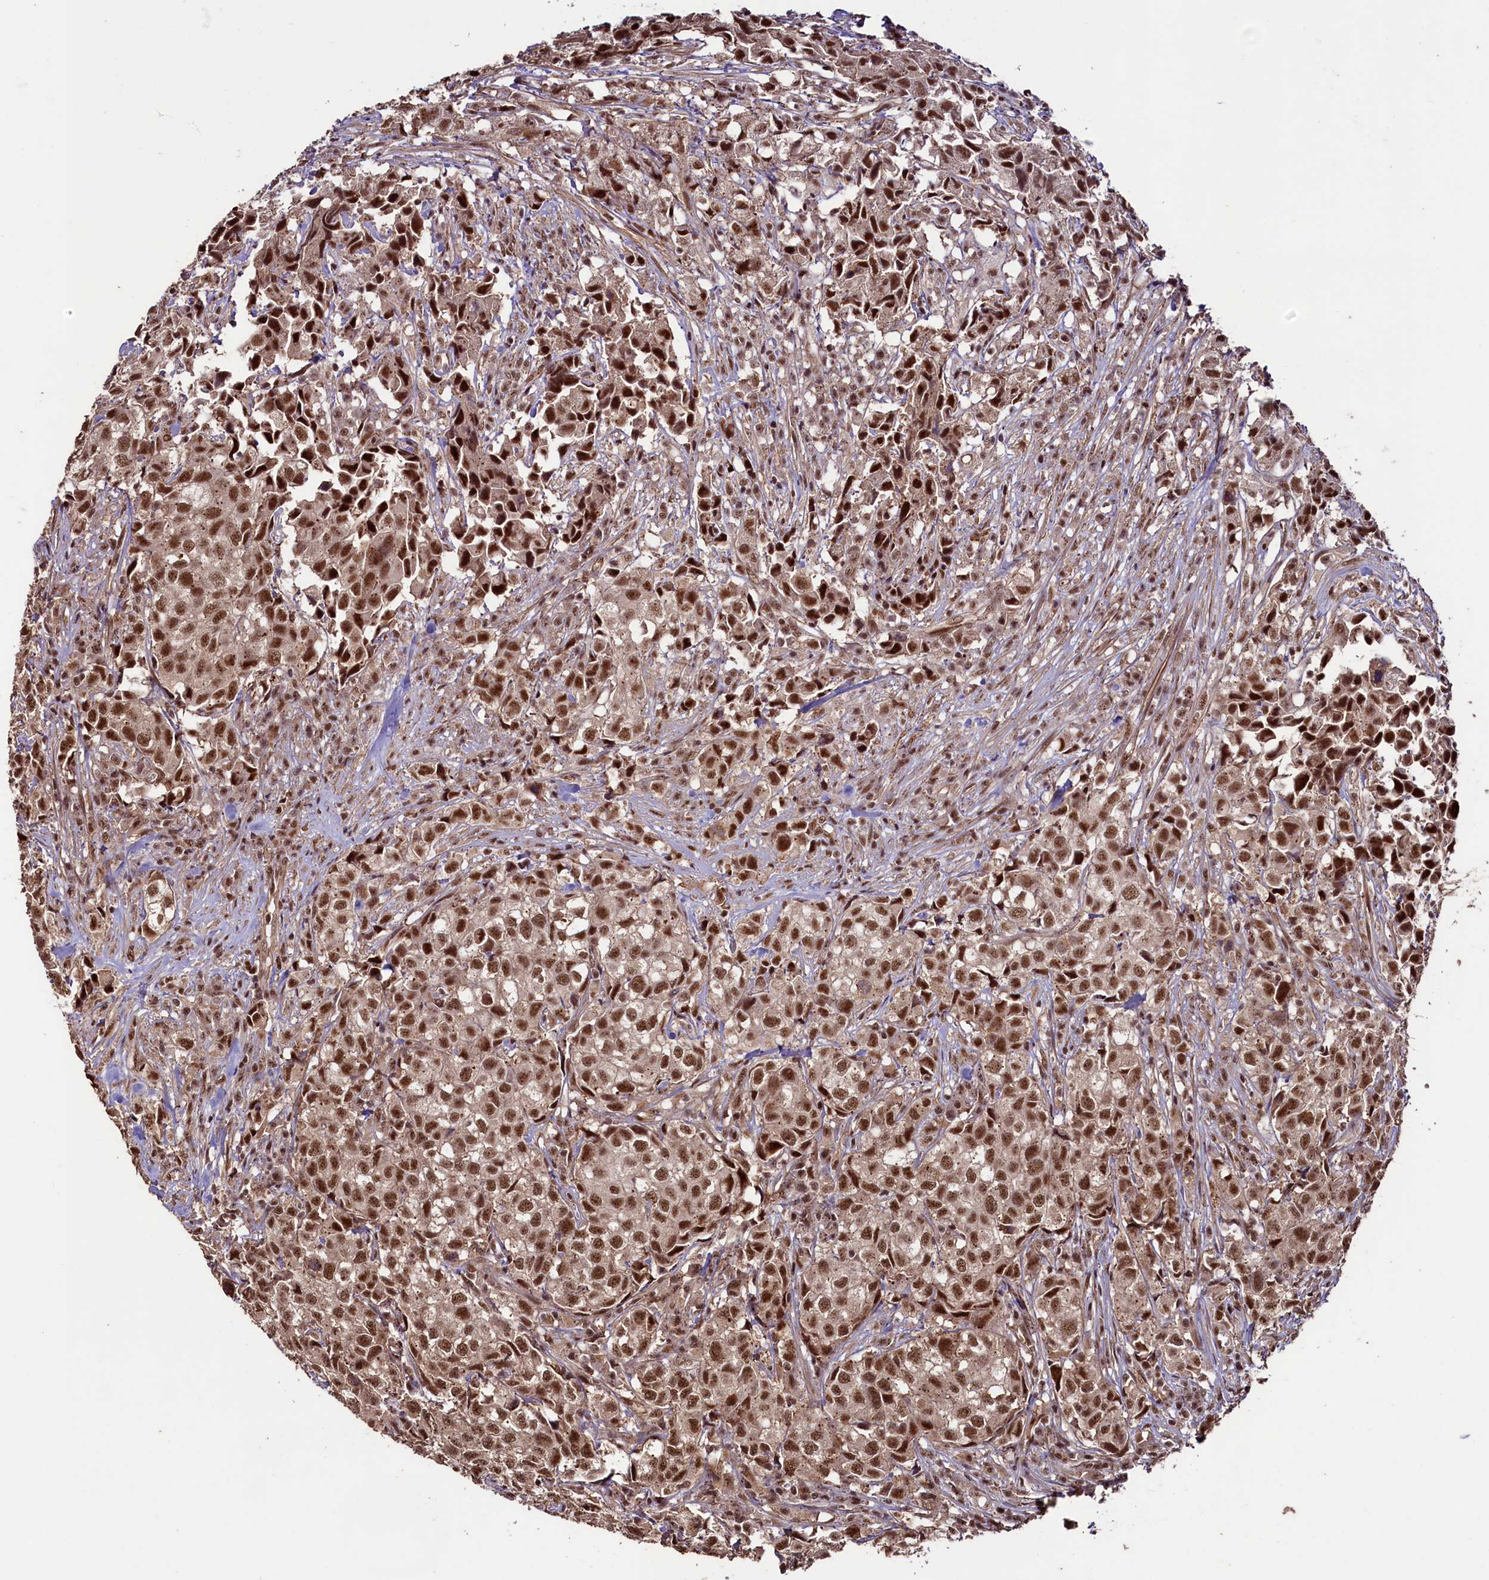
{"staining": {"intensity": "strong", "quantity": ">75%", "location": "nuclear"}, "tissue": "urothelial cancer", "cell_type": "Tumor cells", "image_type": "cancer", "snomed": [{"axis": "morphology", "description": "Urothelial carcinoma, High grade"}, {"axis": "topography", "description": "Urinary bladder"}], "caption": "Immunohistochemical staining of high-grade urothelial carcinoma reveals high levels of strong nuclear positivity in approximately >75% of tumor cells.", "gene": "SFSWAP", "patient": {"sex": "female", "age": 75}}